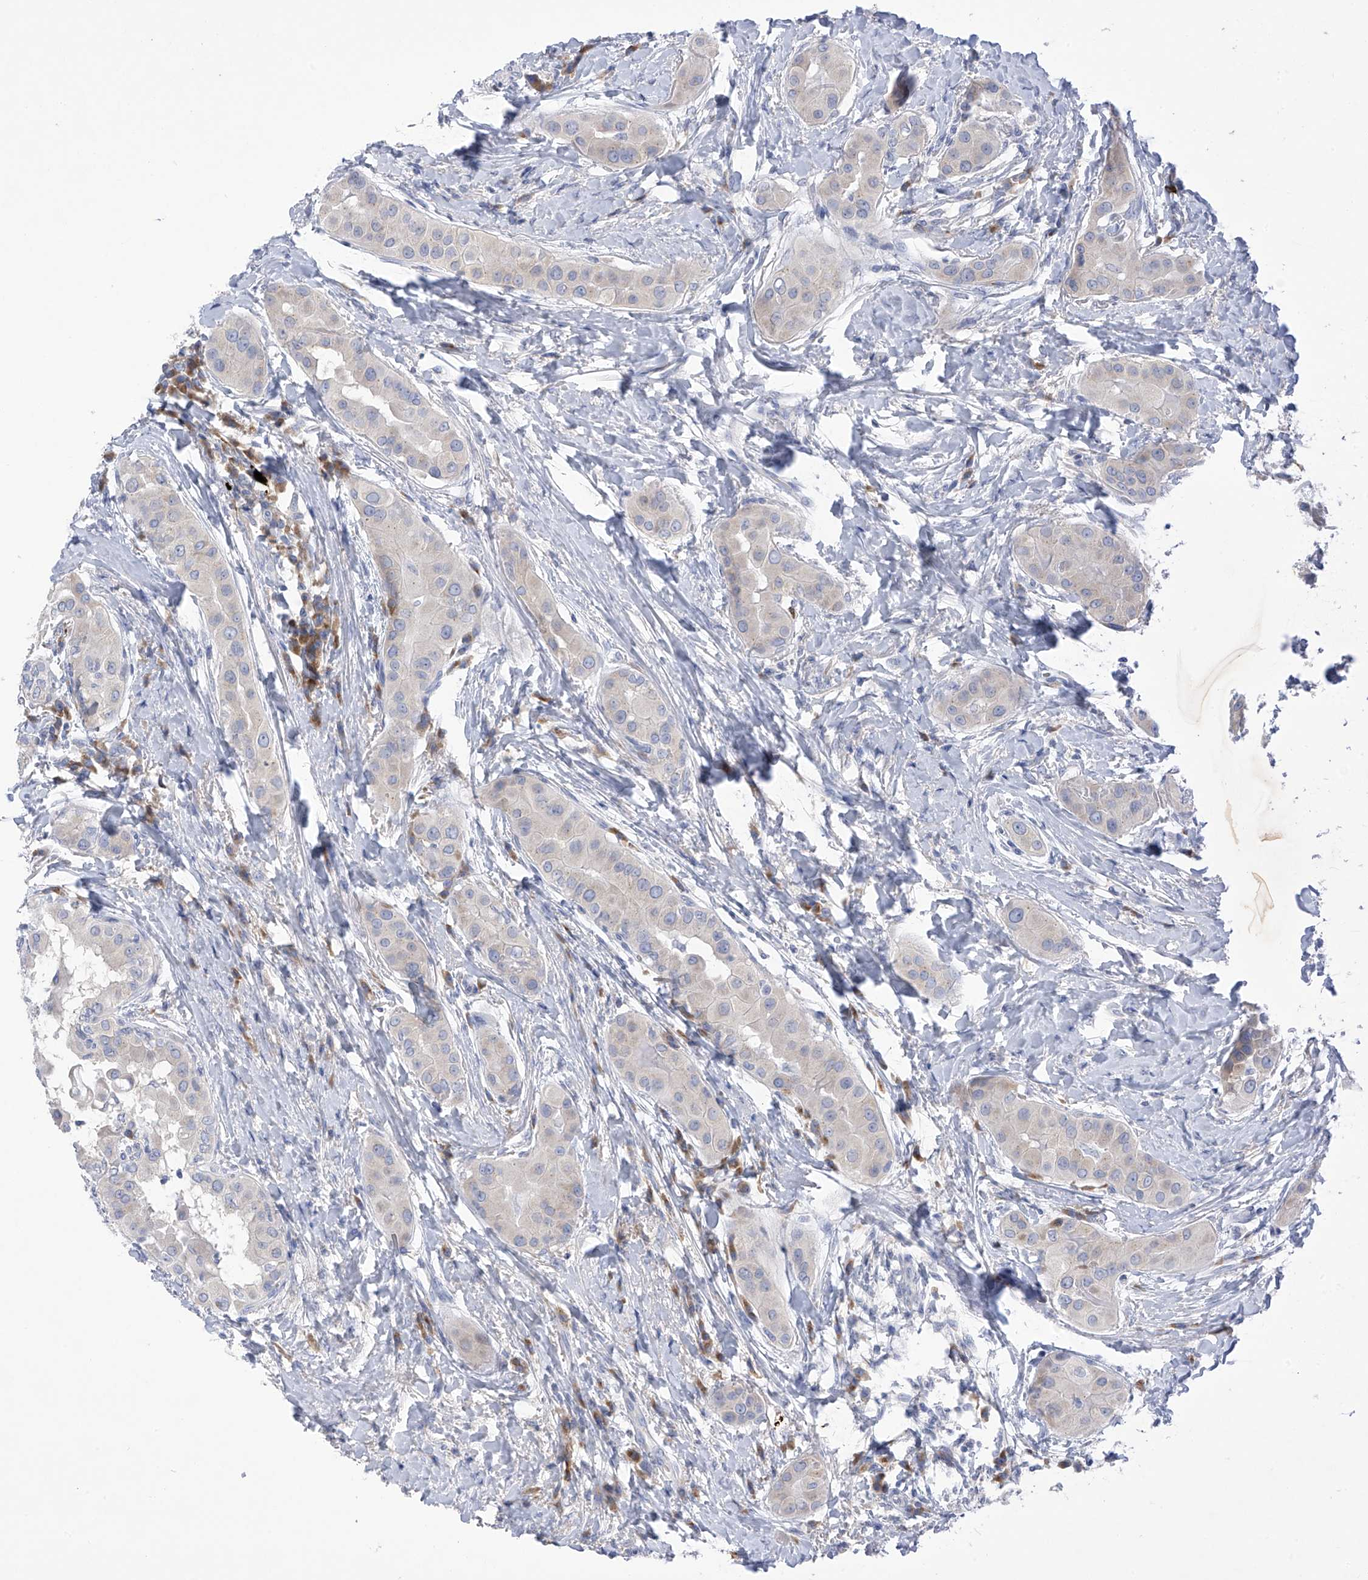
{"staining": {"intensity": "negative", "quantity": "none", "location": "none"}, "tissue": "thyroid cancer", "cell_type": "Tumor cells", "image_type": "cancer", "snomed": [{"axis": "morphology", "description": "Papillary adenocarcinoma, NOS"}, {"axis": "topography", "description": "Thyroid gland"}], "caption": "The histopathology image reveals no staining of tumor cells in thyroid papillary adenocarcinoma.", "gene": "SLCO4A1", "patient": {"sex": "male", "age": 33}}